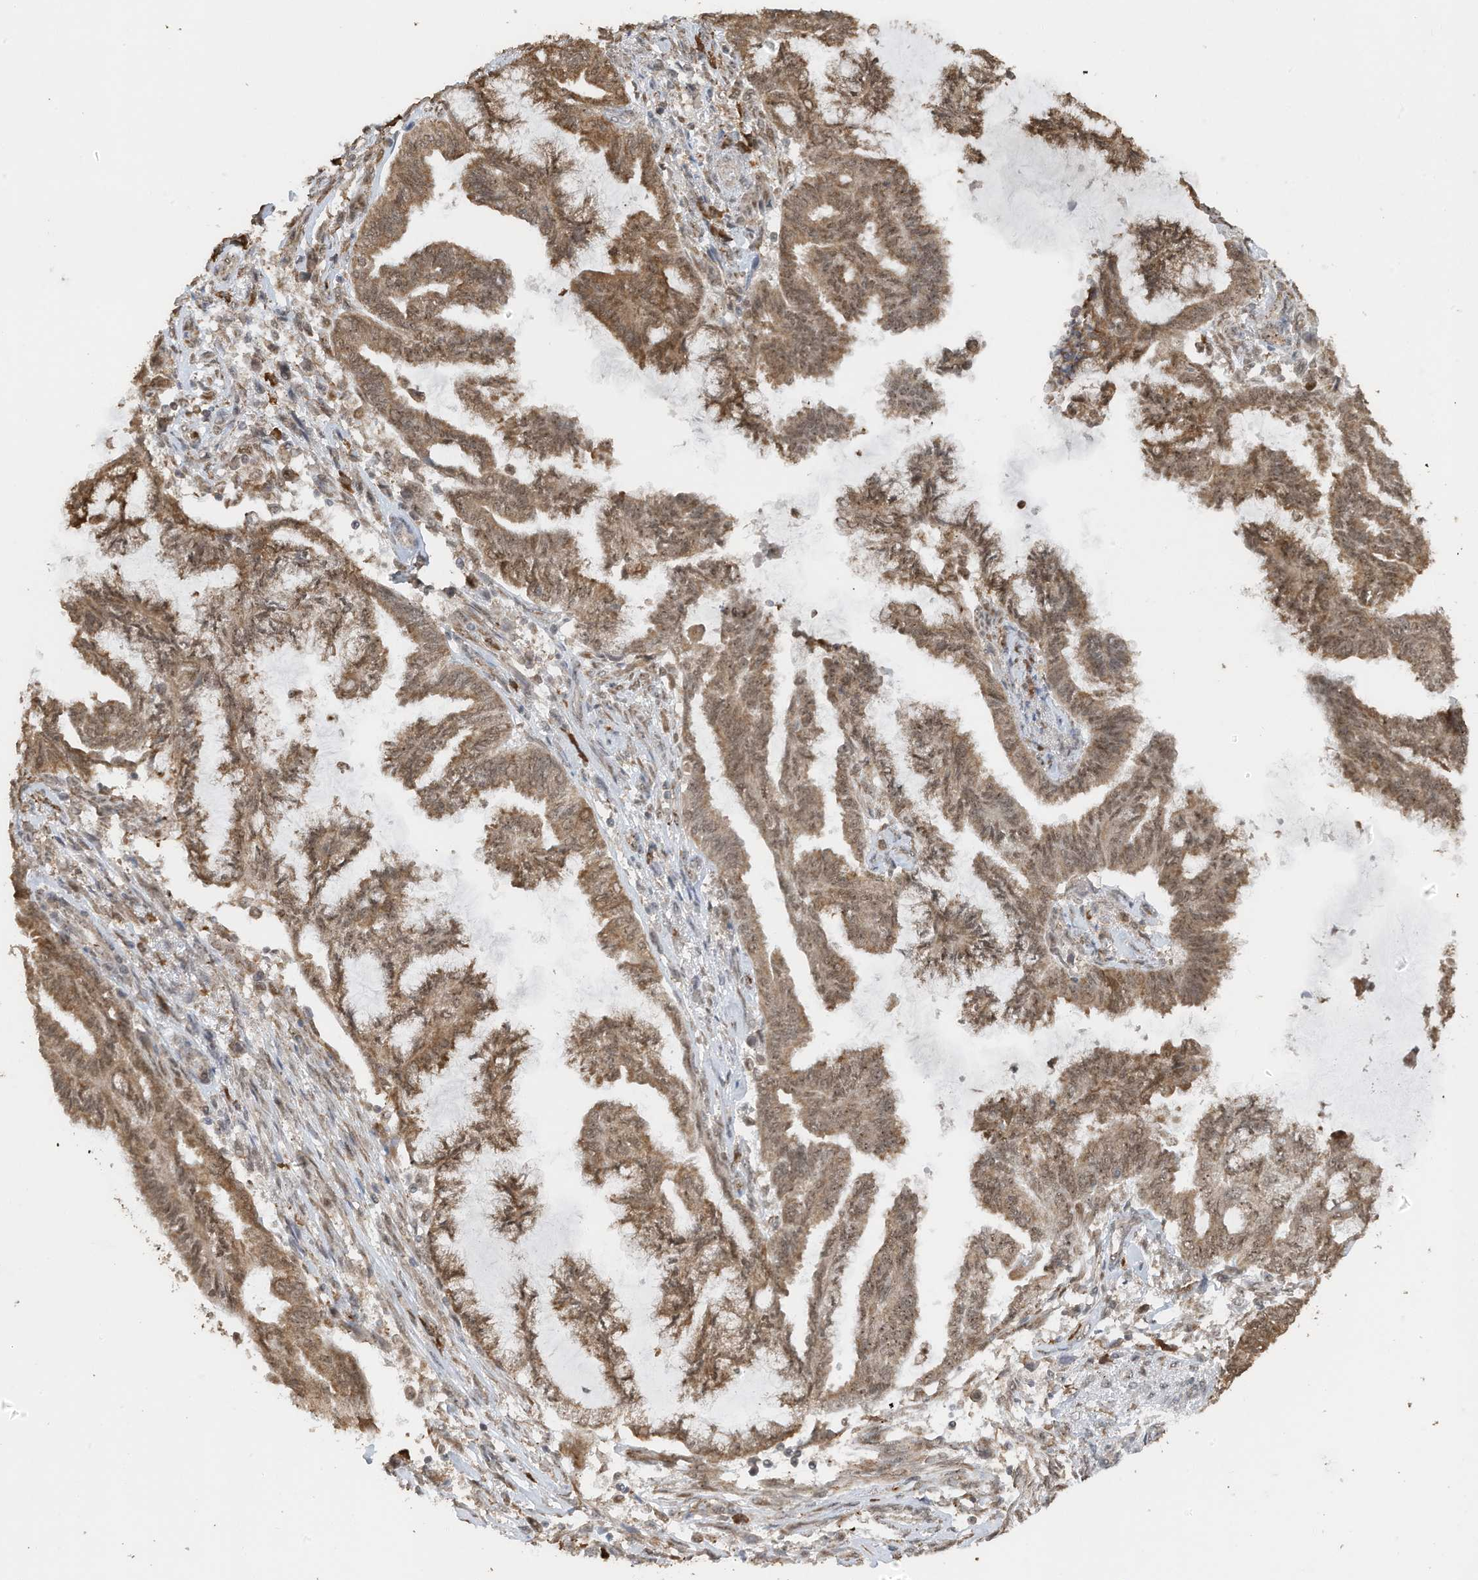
{"staining": {"intensity": "moderate", "quantity": ">75%", "location": "cytoplasmic/membranous,nuclear"}, "tissue": "endometrial cancer", "cell_type": "Tumor cells", "image_type": "cancer", "snomed": [{"axis": "morphology", "description": "Adenocarcinoma, NOS"}, {"axis": "topography", "description": "Endometrium"}], "caption": "High-magnification brightfield microscopy of adenocarcinoma (endometrial) stained with DAB (3,3'-diaminobenzidine) (brown) and counterstained with hematoxylin (blue). tumor cells exhibit moderate cytoplasmic/membranous and nuclear expression is appreciated in about>75% of cells. The staining was performed using DAB to visualize the protein expression in brown, while the nuclei were stained in blue with hematoxylin (Magnification: 20x).", "gene": "ERLEC1", "patient": {"sex": "female", "age": 86}}